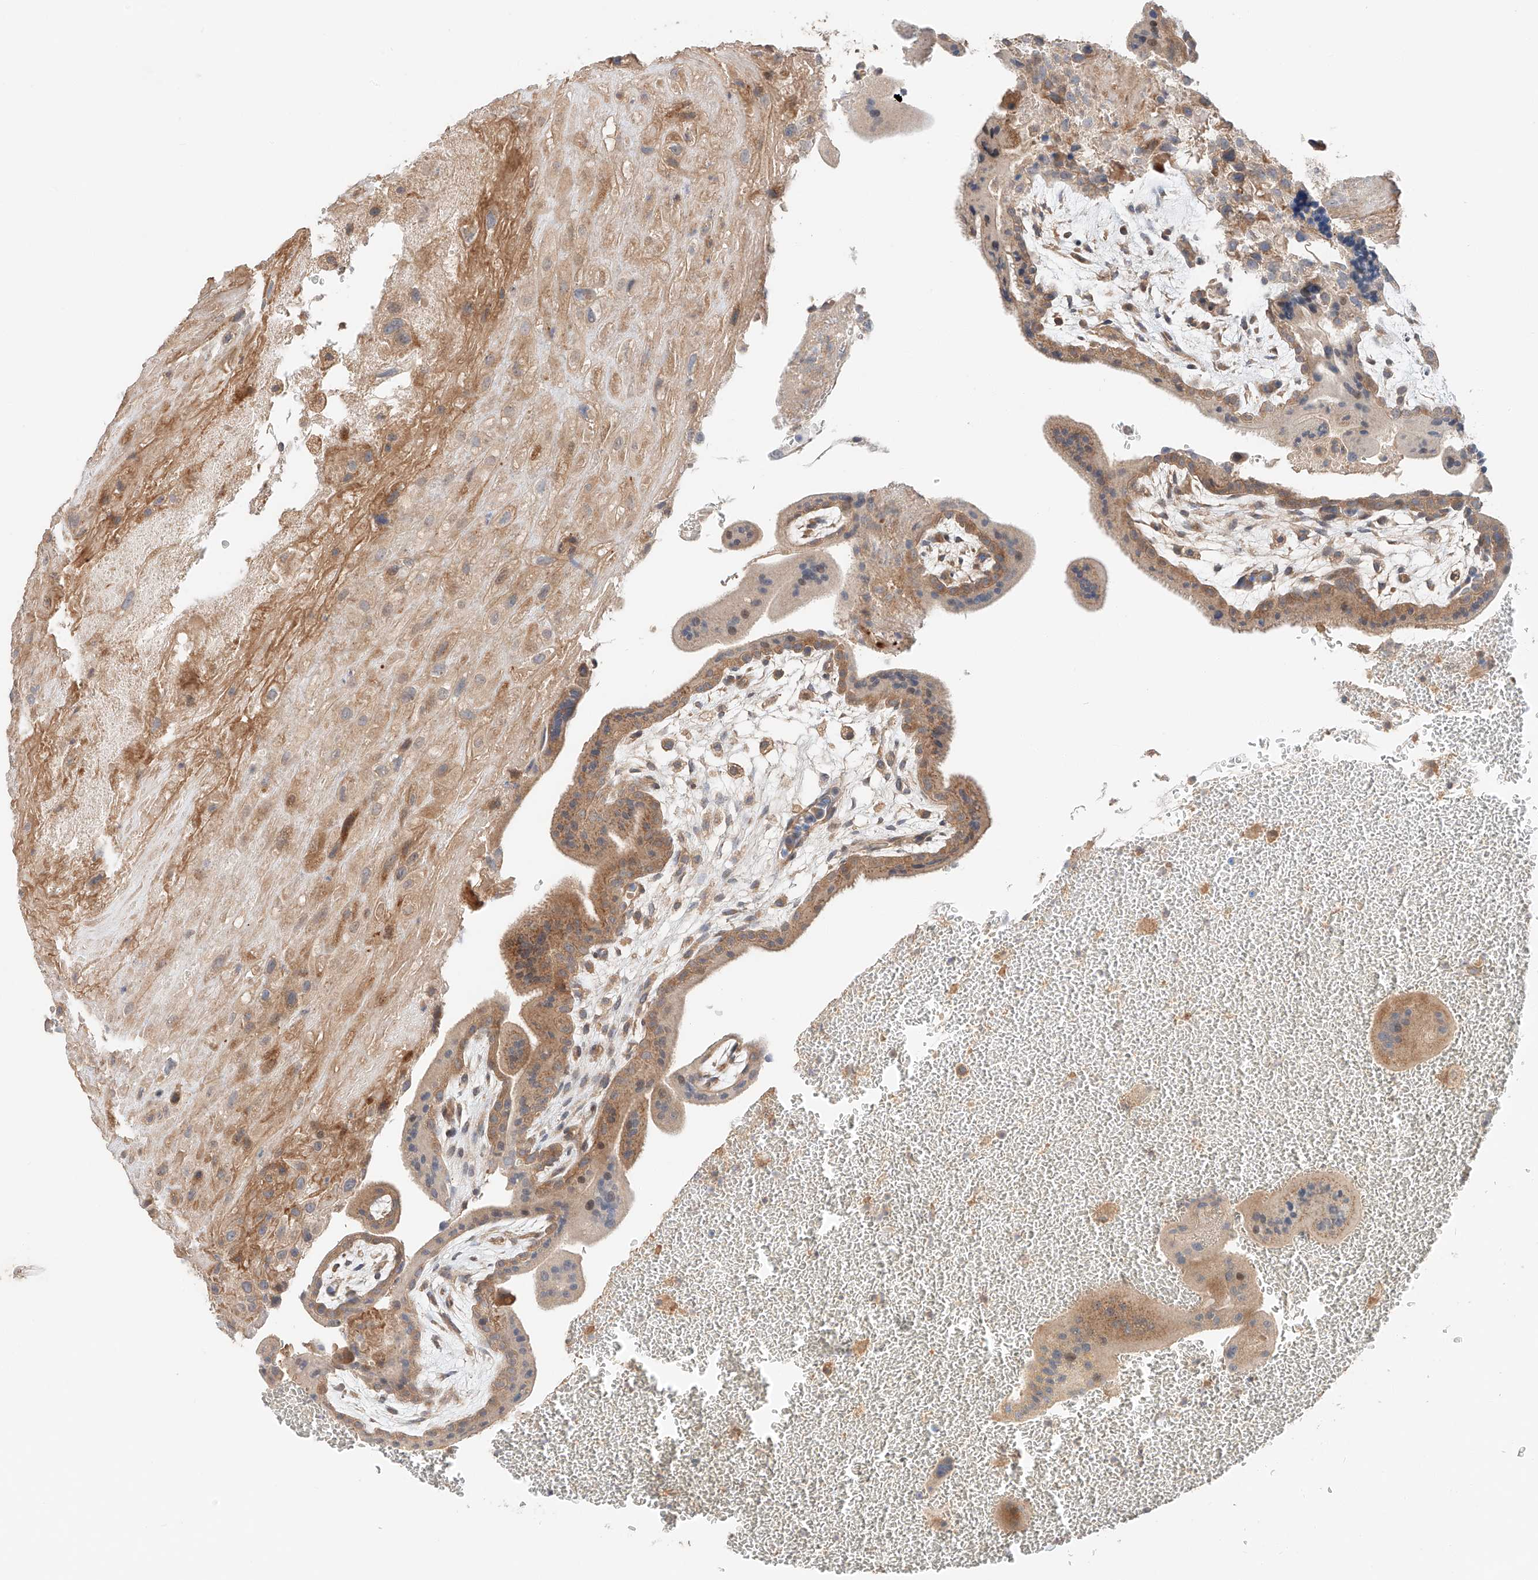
{"staining": {"intensity": "moderate", "quantity": ">75%", "location": "cytoplasmic/membranous"}, "tissue": "placenta", "cell_type": "Decidual cells", "image_type": "normal", "snomed": [{"axis": "morphology", "description": "Normal tissue, NOS"}, {"axis": "topography", "description": "Placenta"}], "caption": "IHC image of unremarkable placenta: placenta stained using immunohistochemistry shows medium levels of moderate protein expression localized specifically in the cytoplasmic/membranous of decidual cells, appearing as a cytoplasmic/membranous brown color.", "gene": "XPNPEP1", "patient": {"sex": "female", "age": 35}}